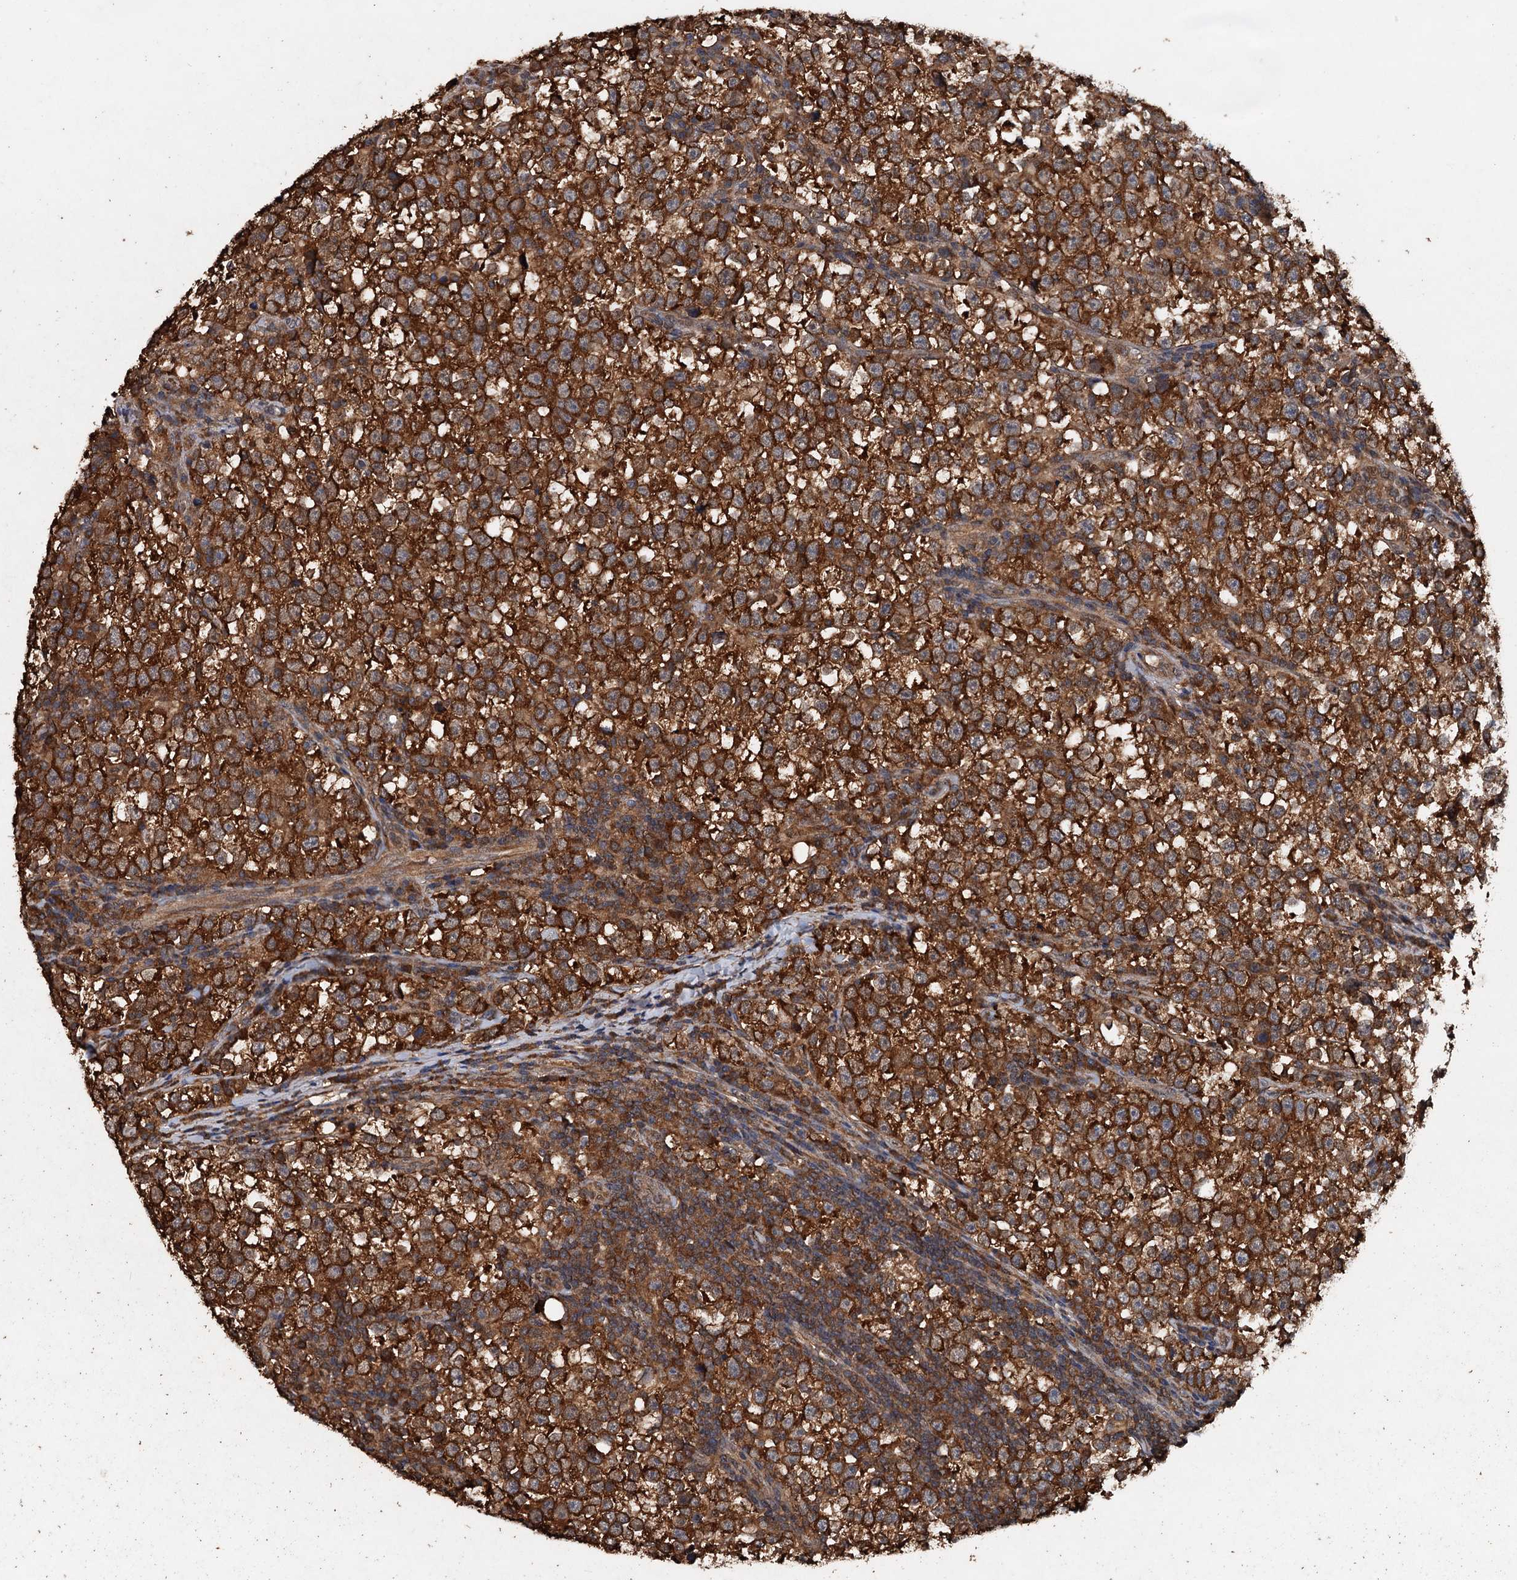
{"staining": {"intensity": "strong", "quantity": ">75%", "location": "cytoplasmic/membranous"}, "tissue": "testis cancer", "cell_type": "Tumor cells", "image_type": "cancer", "snomed": [{"axis": "morphology", "description": "Normal tissue, NOS"}, {"axis": "morphology", "description": "Seminoma, NOS"}, {"axis": "topography", "description": "Testis"}], "caption": "High-magnification brightfield microscopy of testis seminoma stained with DAB (3,3'-diaminobenzidine) (brown) and counterstained with hematoxylin (blue). tumor cells exhibit strong cytoplasmic/membranous positivity is seen in about>75% of cells.", "gene": "PSMD9", "patient": {"sex": "male", "age": 43}}